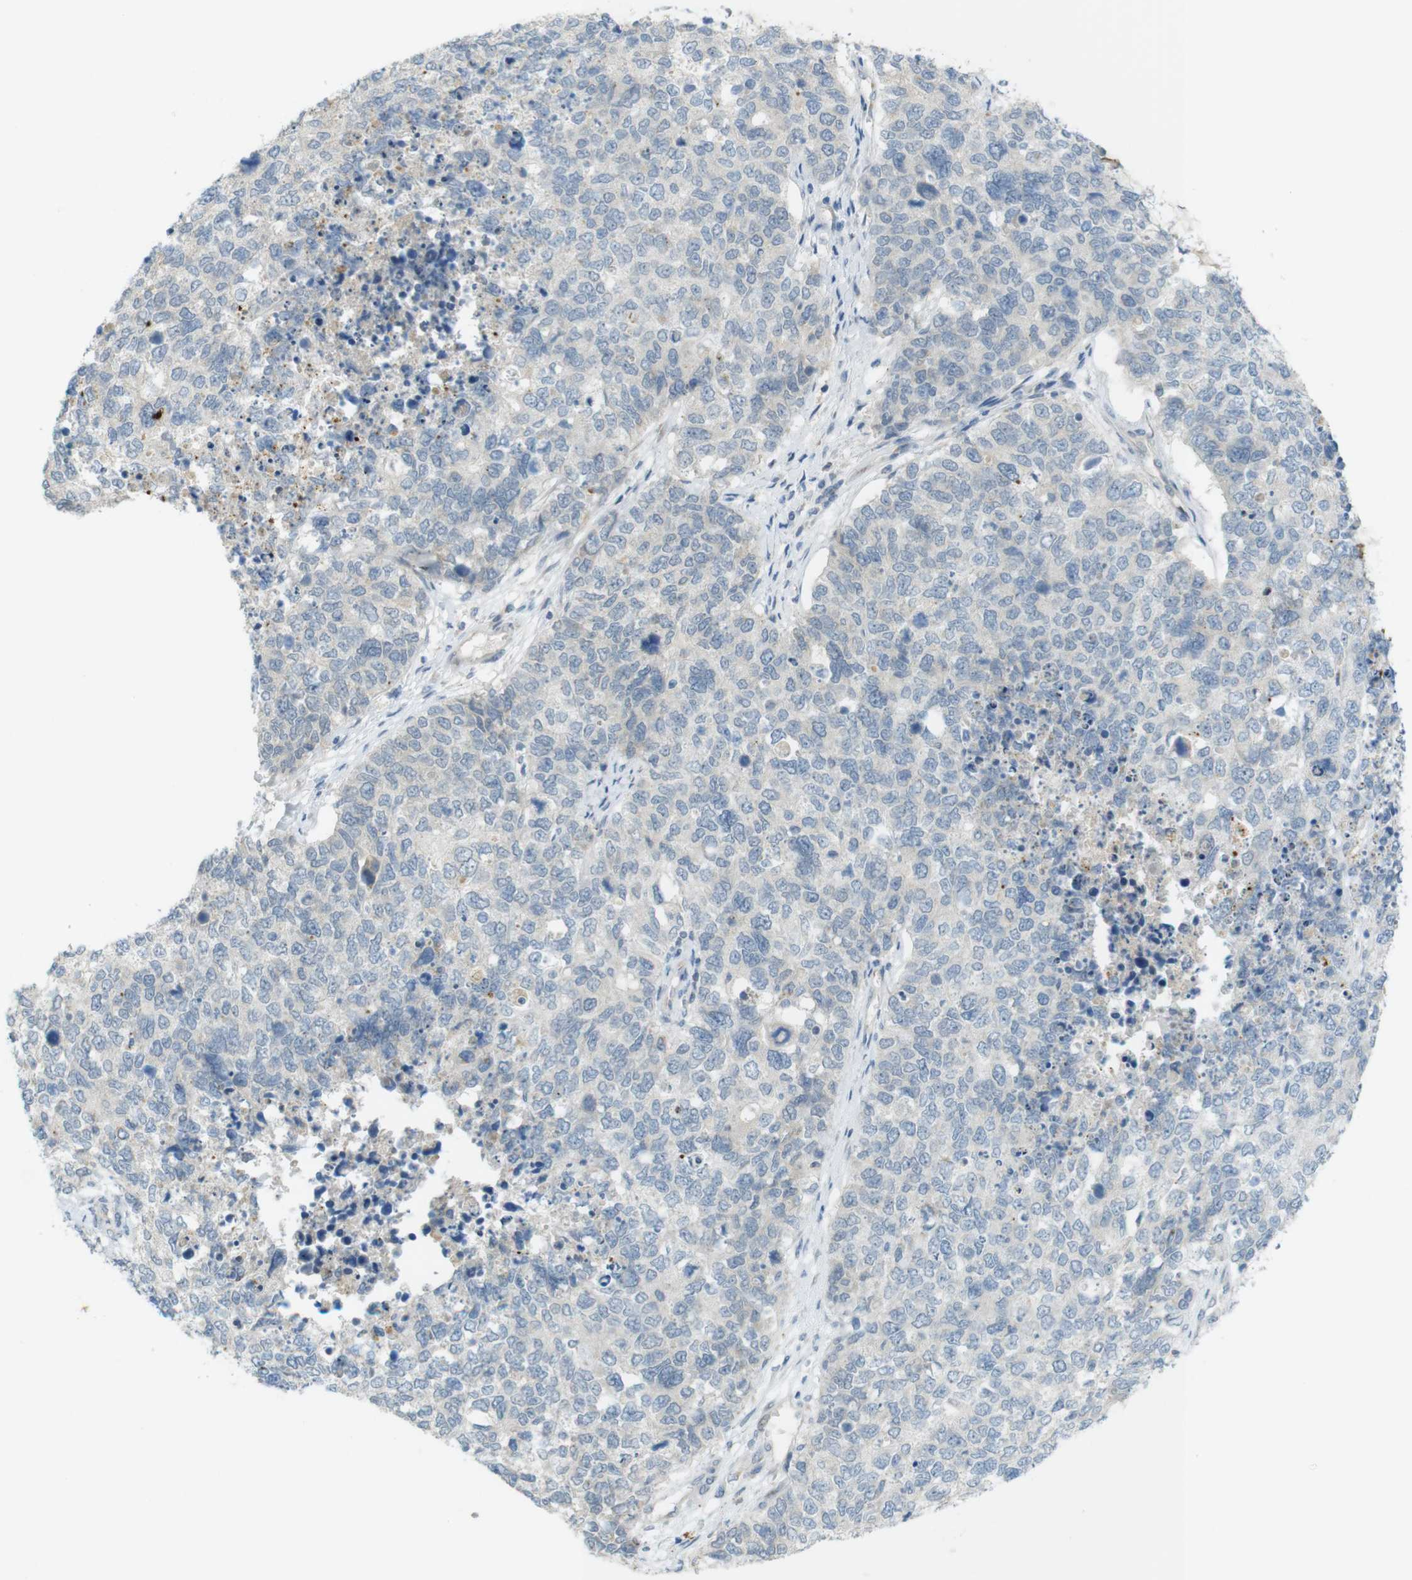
{"staining": {"intensity": "negative", "quantity": "none", "location": "none"}, "tissue": "cervical cancer", "cell_type": "Tumor cells", "image_type": "cancer", "snomed": [{"axis": "morphology", "description": "Squamous cell carcinoma, NOS"}, {"axis": "topography", "description": "Cervix"}], "caption": "DAB (3,3'-diaminobenzidine) immunohistochemical staining of human cervical cancer (squamous cell carcinoma) displays no significant staining in tumor cells.", "gene": "UGT8", "patient": {"sex": "female", "age": 63}}